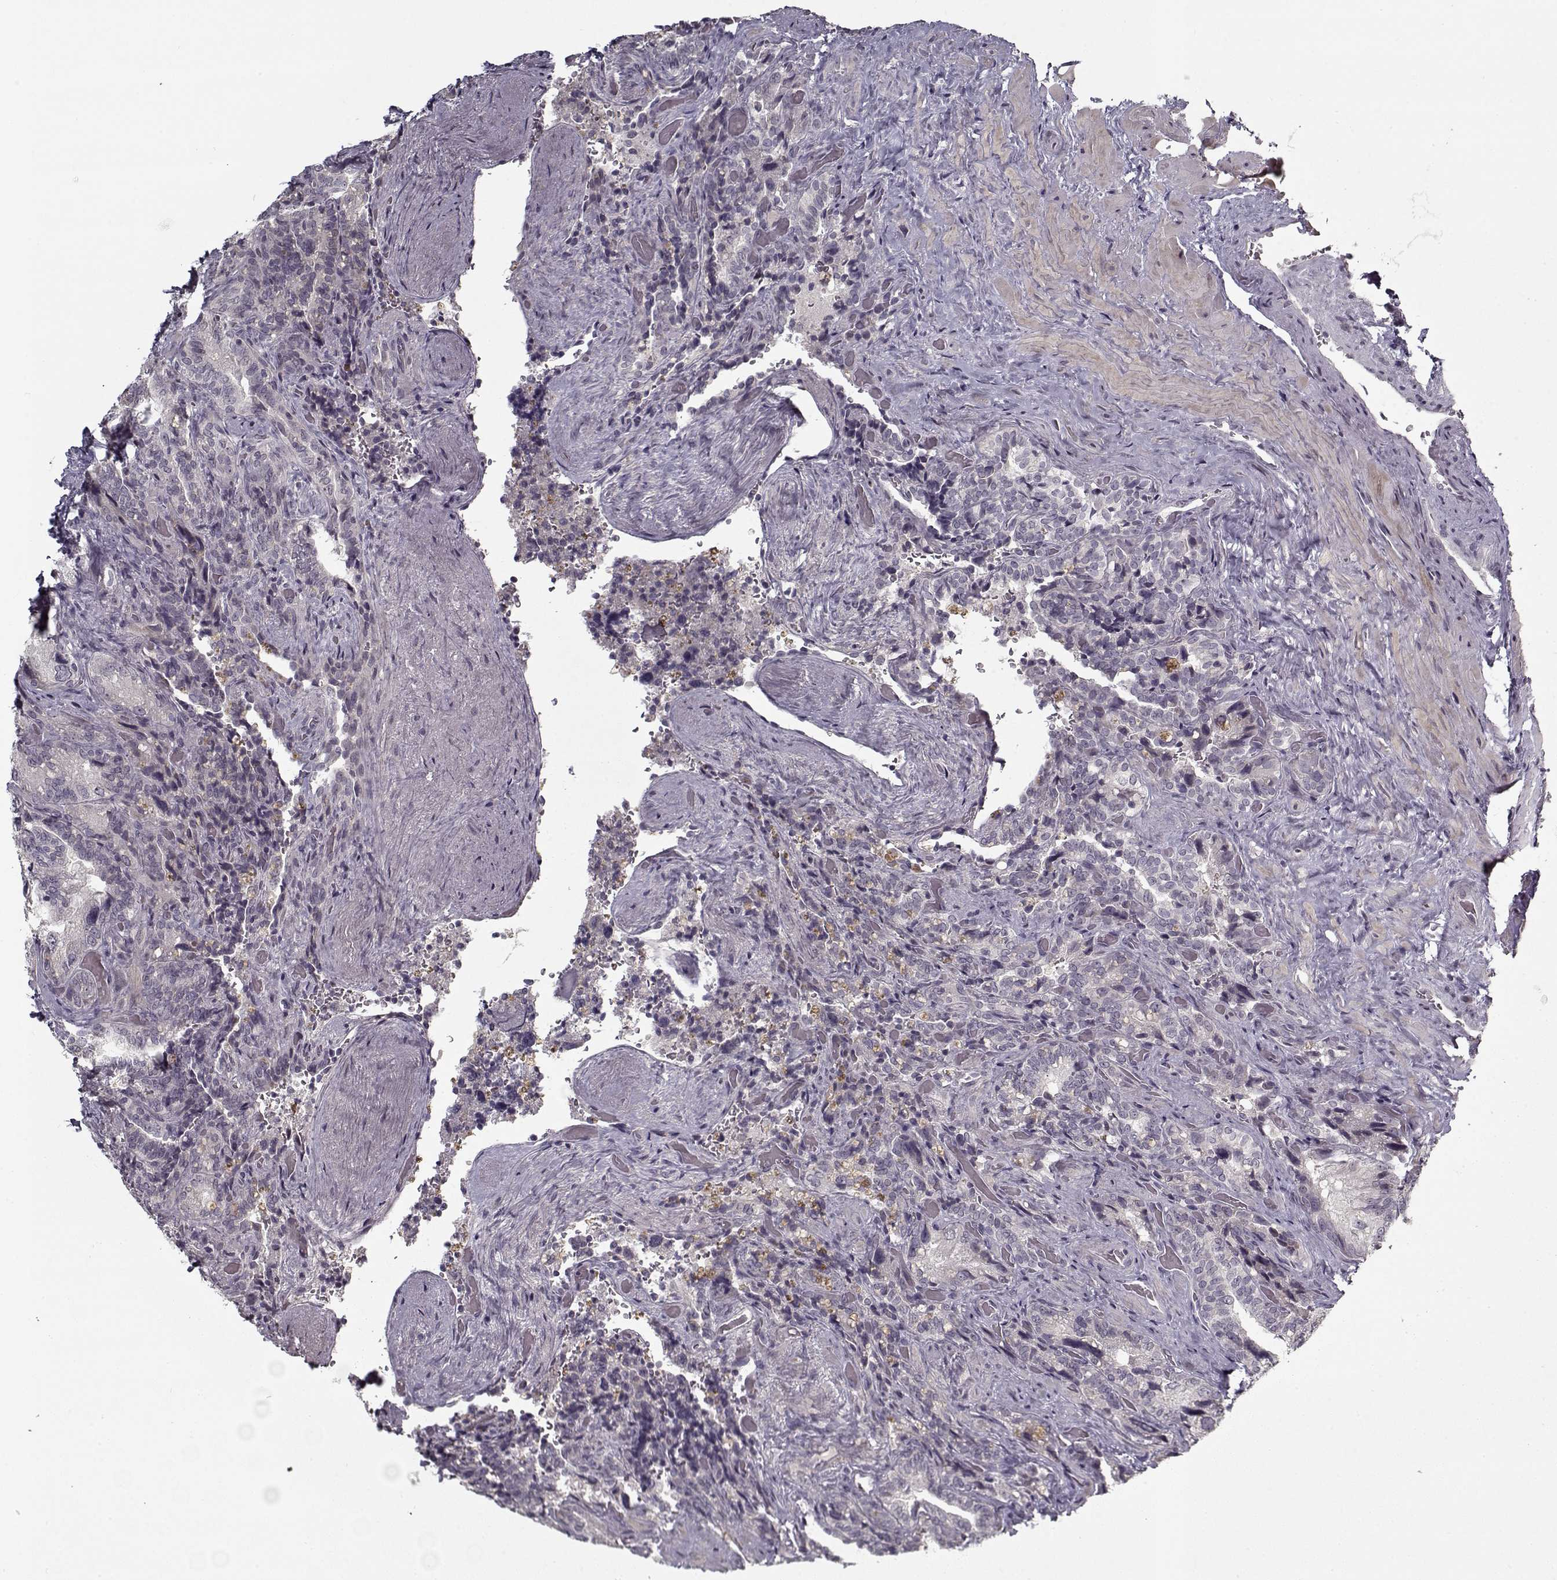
{"staining": {"intensity": "negative", "quantity": "none", "location": "none"}, "tissue": "seminal vesicle", "cell_type": "Glandular cells", "image_type": "normal", "snomed": [{"axis": "morphology", "description": "Normal tissue, NOS"}, {"axis": "topography", "description": "Seminal veicle"}], "caption": "The image reveals no staining of glandular cells in normal seminal vesicle. (Stains: DAB (3,3'-diaminobenzidine) IHC with hematoxylin counter stain, Microscopy: brightfield microscopy at high magnification).", "gene": "LAMA2", "patient": {"sex": "male", "age": 69}}